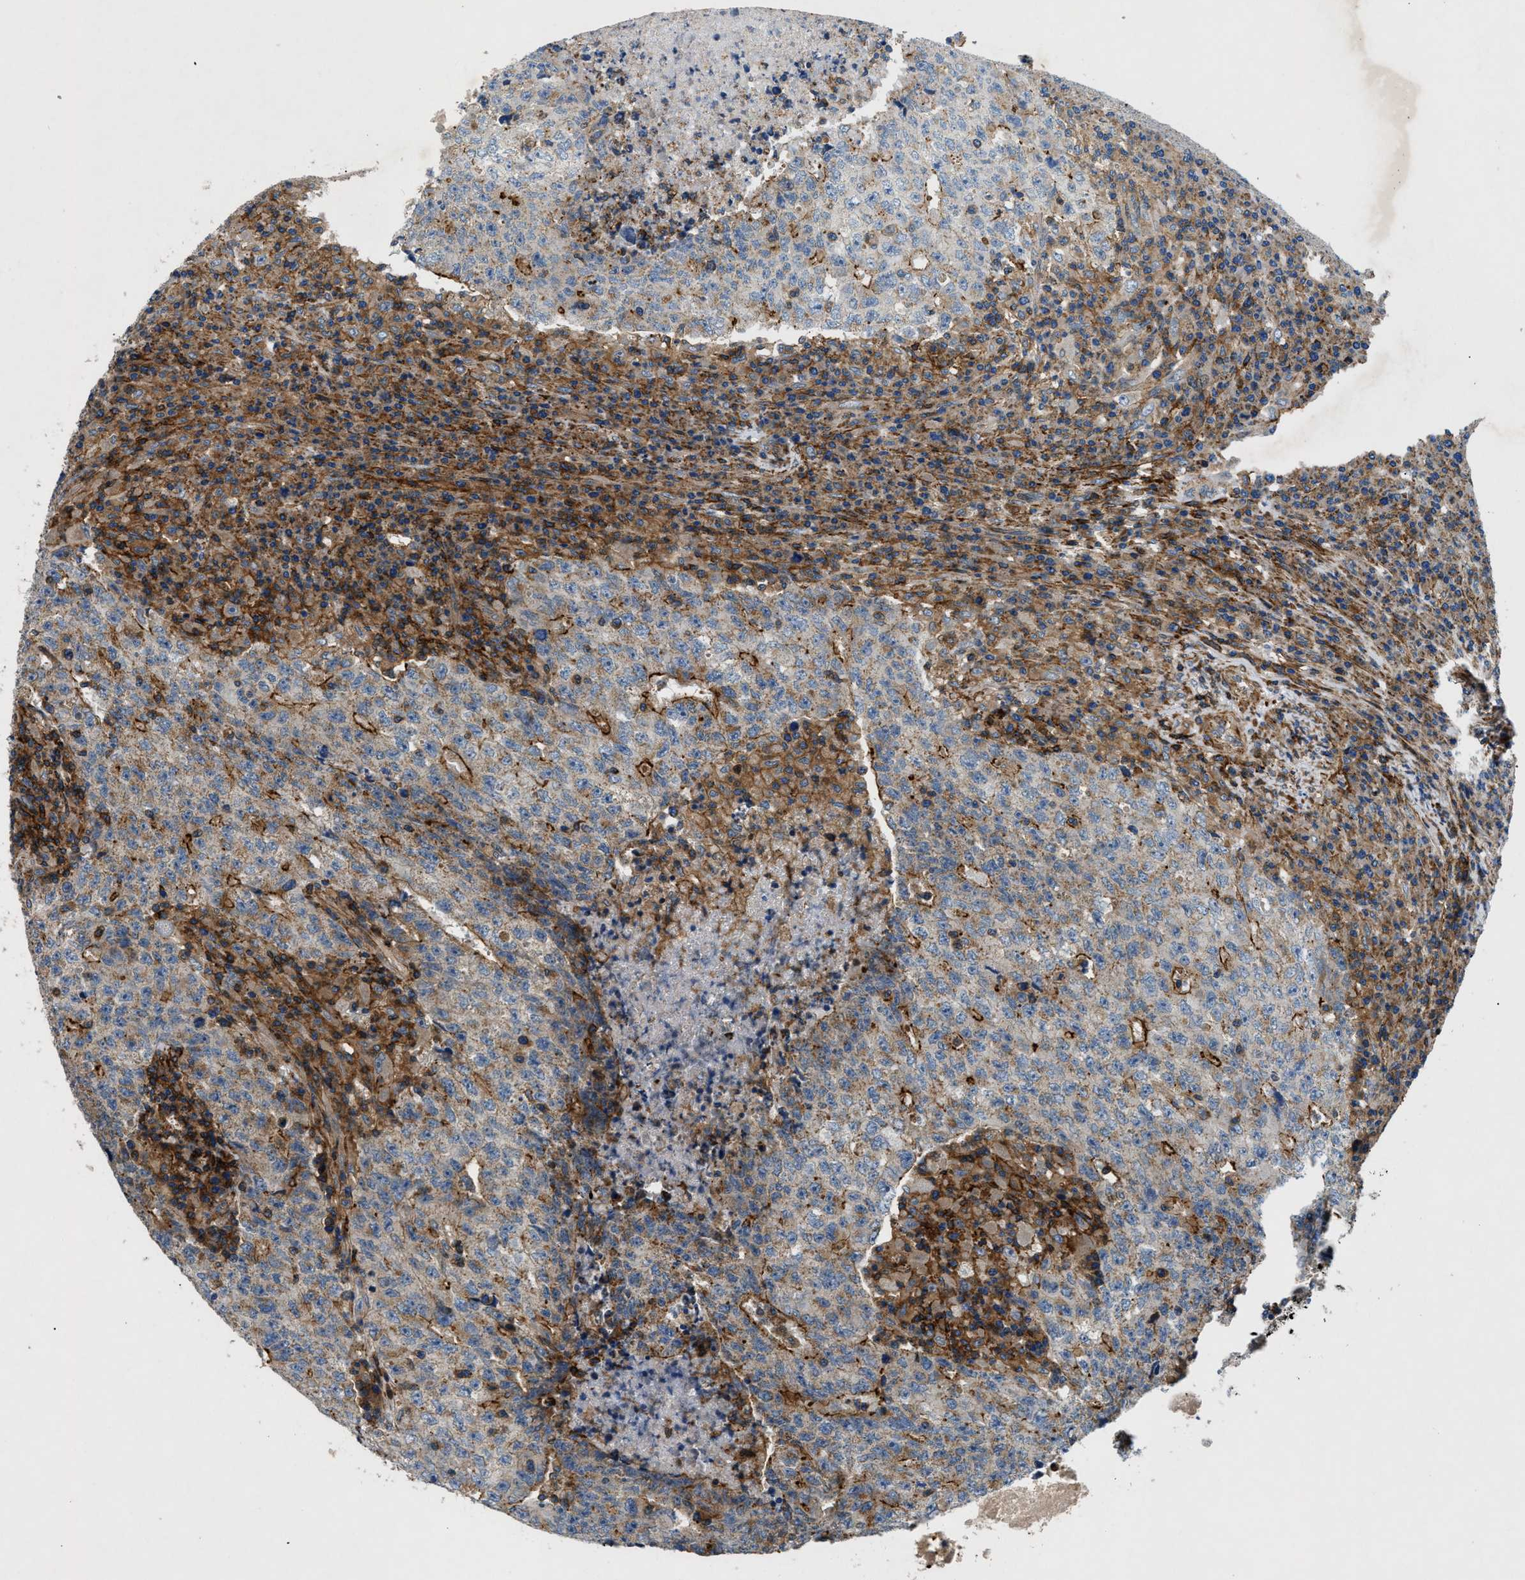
{"staining": {"intensity": "weak", "quantity": "25%-75%", "location": "cytoplasmic/membranous"}, "tissue": "testis cancer", "cell_type": "Tumor cells", "image_type": "cancer", "snomed": [{"axis": "morphology", "description": "Necrosis, NOS"}, {"axis": "morphology", "description": "Carcinoma, Embryonal, NOS"}, {"axis": "topography", "description": "Testis"}], "caption": "Testis cancer (embryonal carcinoma) stained for a protein (brown) shows weak cytoplasmic/membranous positive expression in approximately 25%-75% of tumor cells.", "gene": "DHODH", "patient": {"sex": "male", "age": 19}}